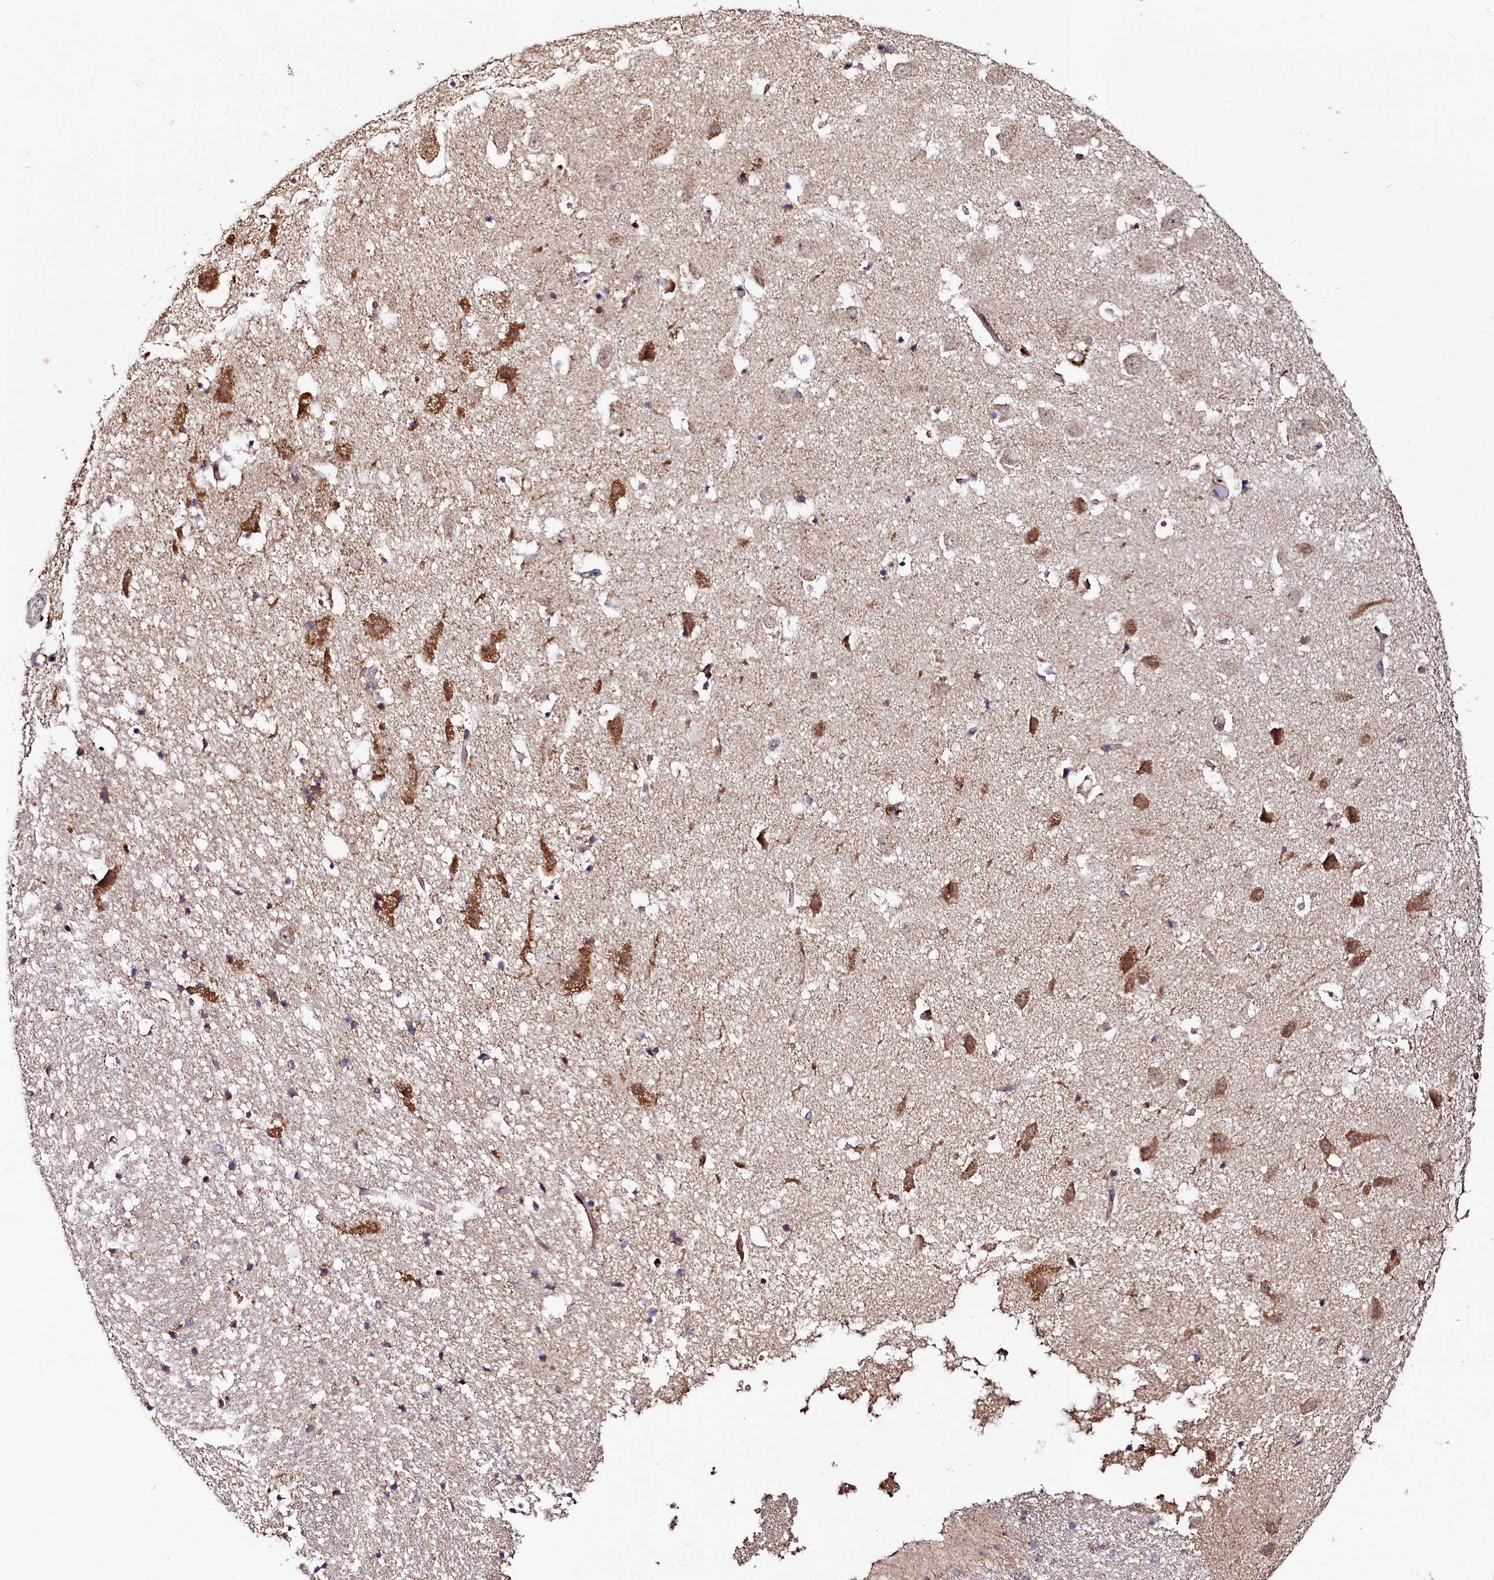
{"staining": {"intensity": "moderate", "quantity": "<25%", "location": "cytoplasmic/membranous"}, "tissue": "hippocampus", "cell_type": "Glial cells", "image_type": "normal", "snomed": [{"axis": "morphology", "description": "Normal tissue, NOS"}, {"axis": "topography", "description": "Hippocampus"}], "caption": "Immunohistochemical staining of benign hippocampus demonstrates moderate cytoplasmic/membranous protein staining in approximately <25% of glial cells.", "gene": "SPRYD3", "patient": {"sex": "female", "age": 52}}